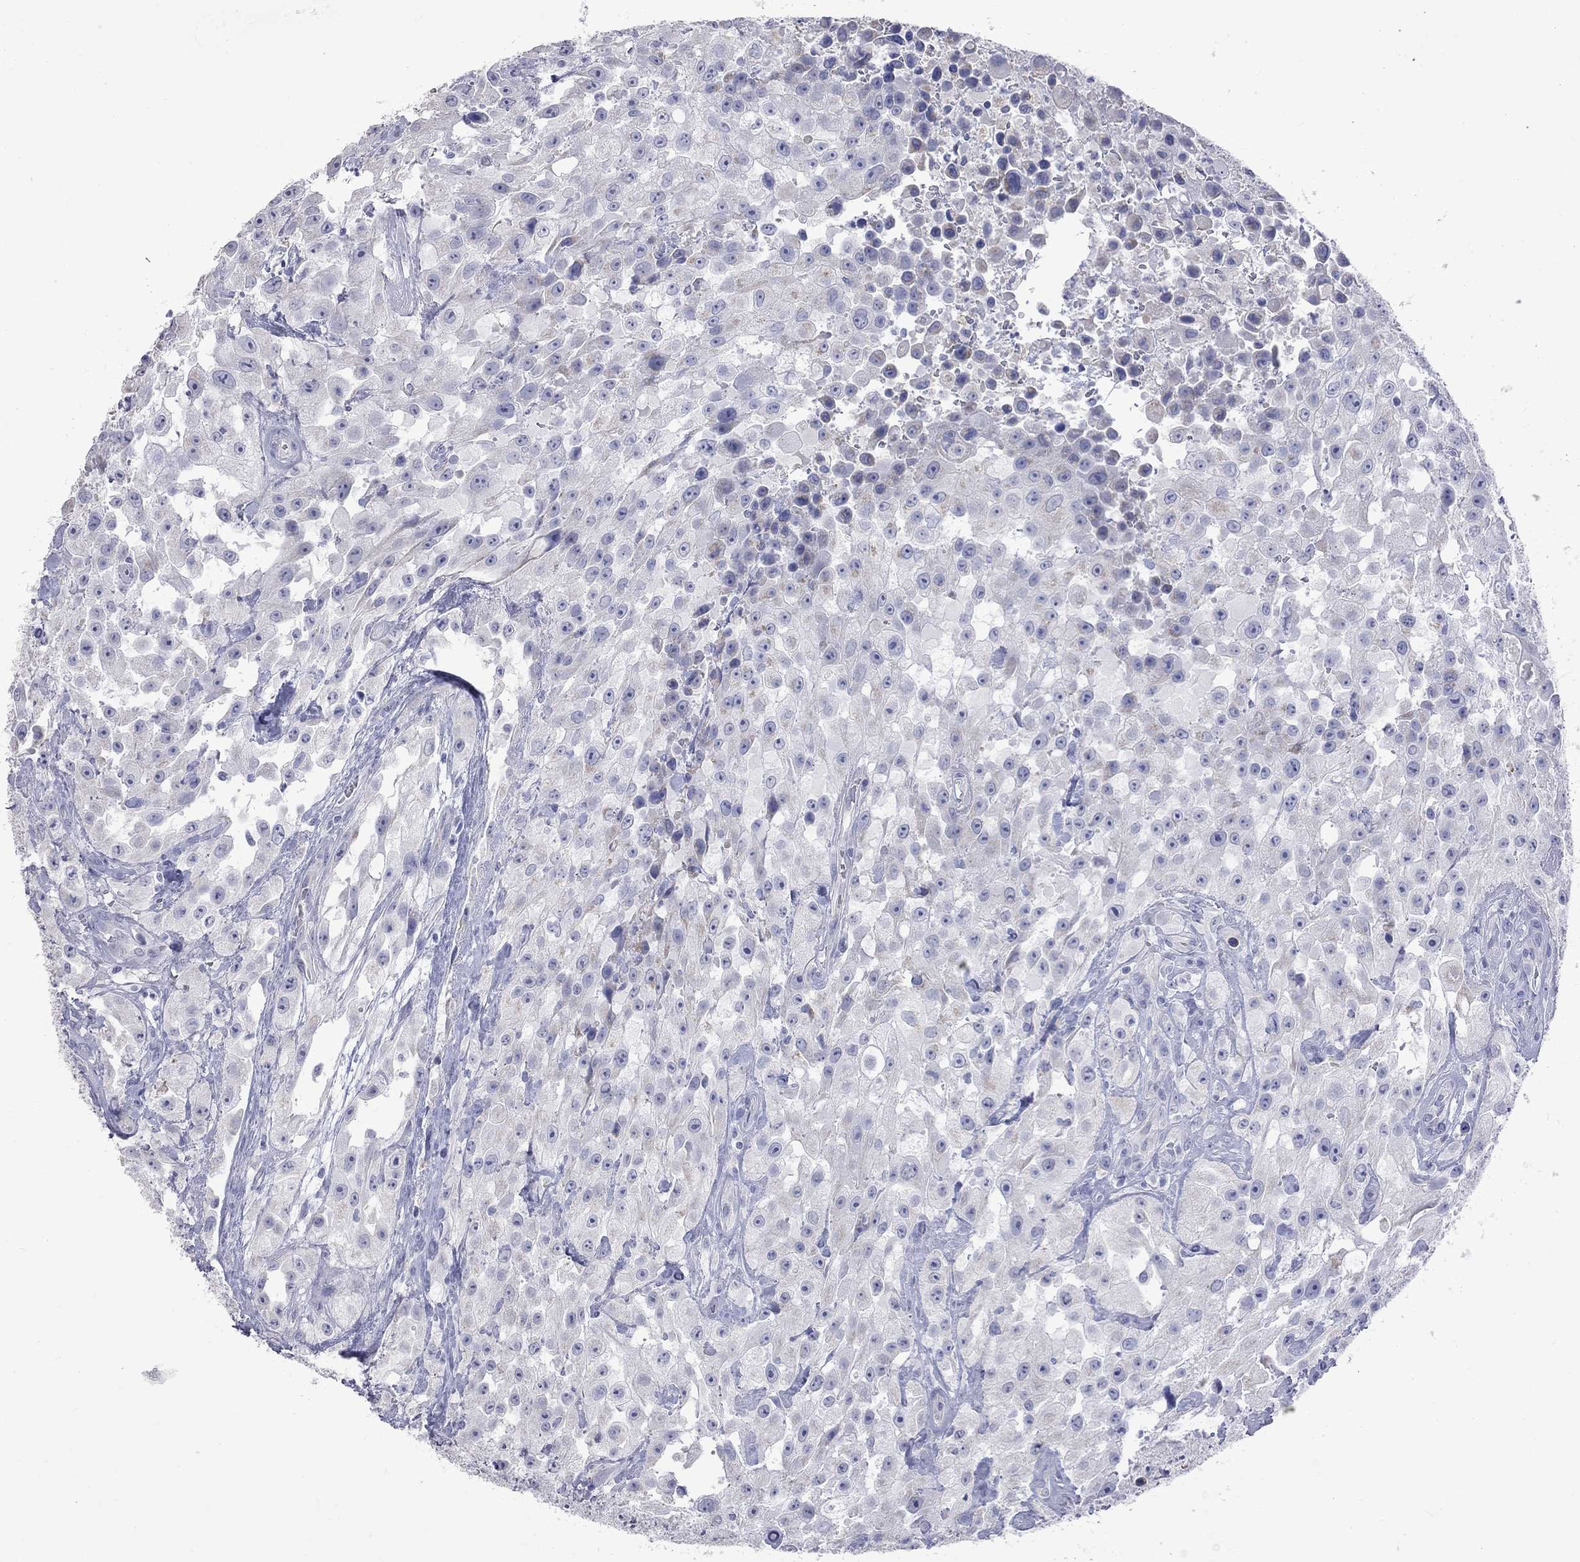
{"staining": {"intensity": "negative", "quantity": "none", "location": "none"}, "tissue": "urothelial cancer", "cell_type": "Tumor cells", "image_type": "cancer", "snomed": [{"axis": "morphology", "description": "Urothelial carcinoma, High grade"}, {"axis": "topography", "description": "Urinary bladder"}], "caption": "Immunohistochemistry of urothelial carcinoma (high-grade) reveals no positivity in tumor cells.", "gene": "KCND2", "patient": {"sex": "male", "age": 79}}